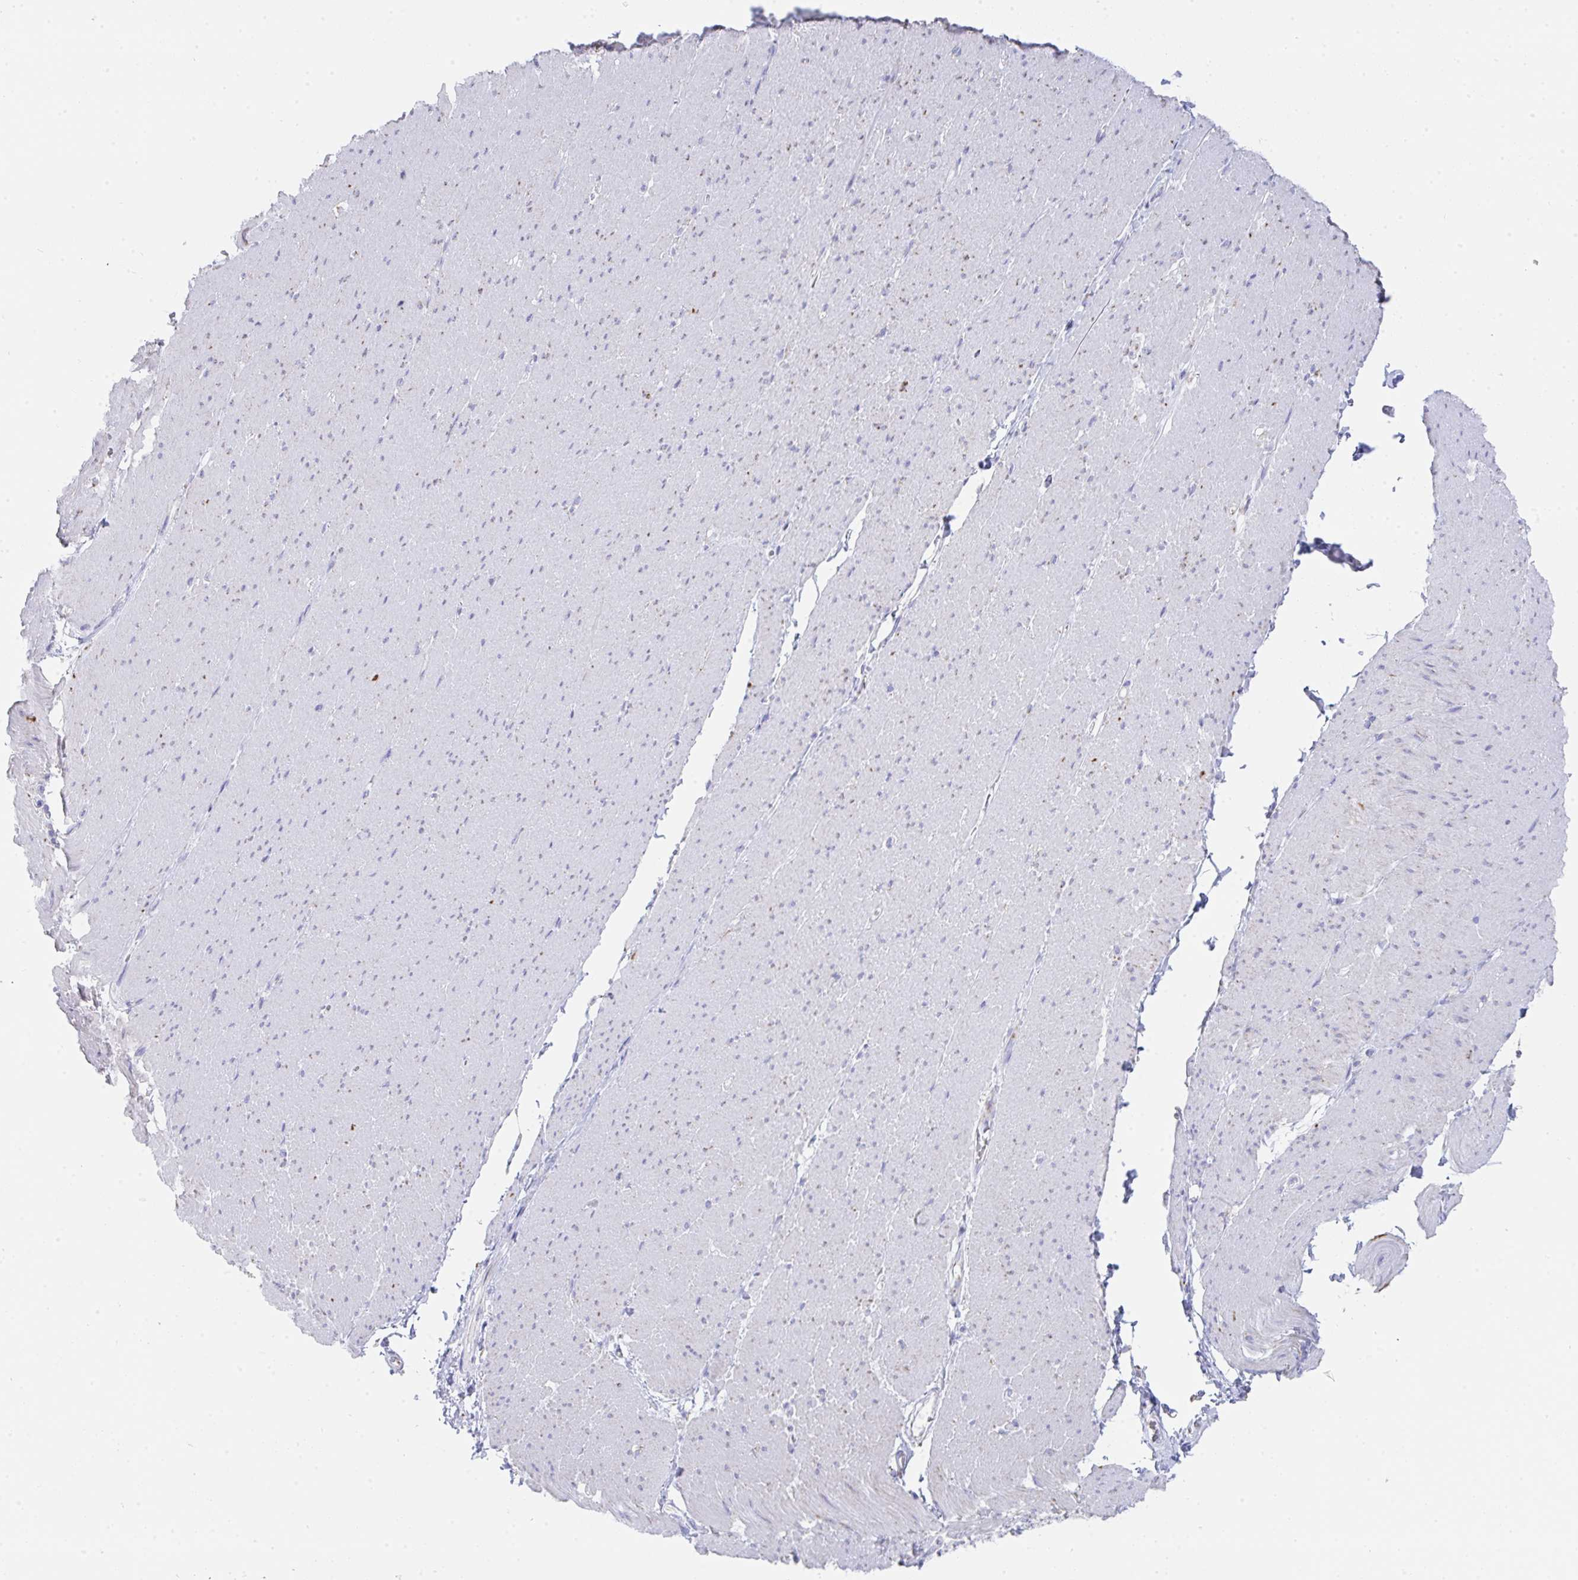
{"staining": {"intensity": "negative", "quantity": "none", "location": "none"}, "tissue": "smooth muscle", "cell_type": "Smooth muscle cells", "image_type": "normal", "snomed": [{"axis": "morphology", "description": "Normal tissue, NOS"}, {"axis": "topography", "description": "Smooth muscle"}, {"axis": "topography", "description": "Rectum"}], "caption": "Immunohistochemical staining of unremarkable human smooth muscle exhibits no significant expression in smooth muscle cells.", "gene": "AIFM1", "patient": {"sex": "male", "age": 53}}